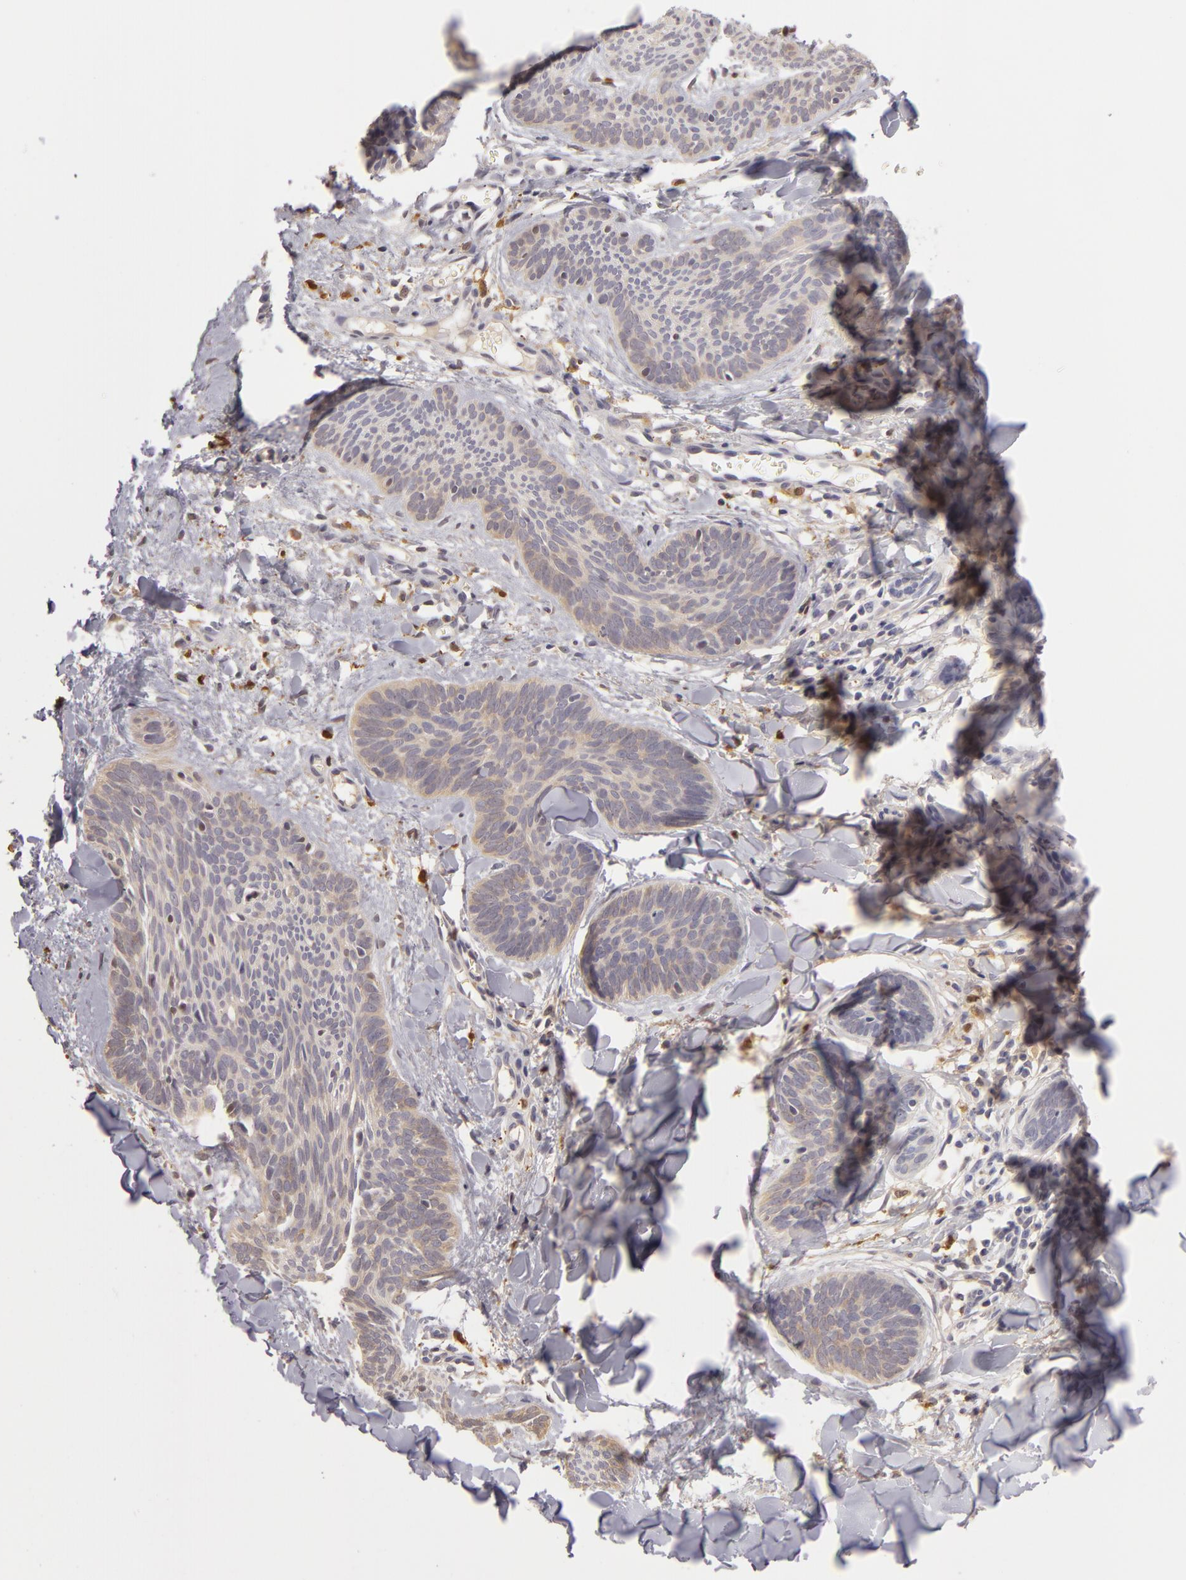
{"staining": {"intensity": "negative", "quantity": "none", "location": "none"}, "tissue": "skin cancer", "cell_type": "Tumor cells", "image_type": "cancer", "snomed": [{"axis": "morphology", "description": "Basal cell carcinoma"}, {"axis": "topography", "description": "Skin"}], "caption": "Protein analysis of basal cell carcinoma (skin) displays no significant positivity in tumor cells.", "gene": "GNPDA1", "patient": {"sex": "female", "age": 81}}